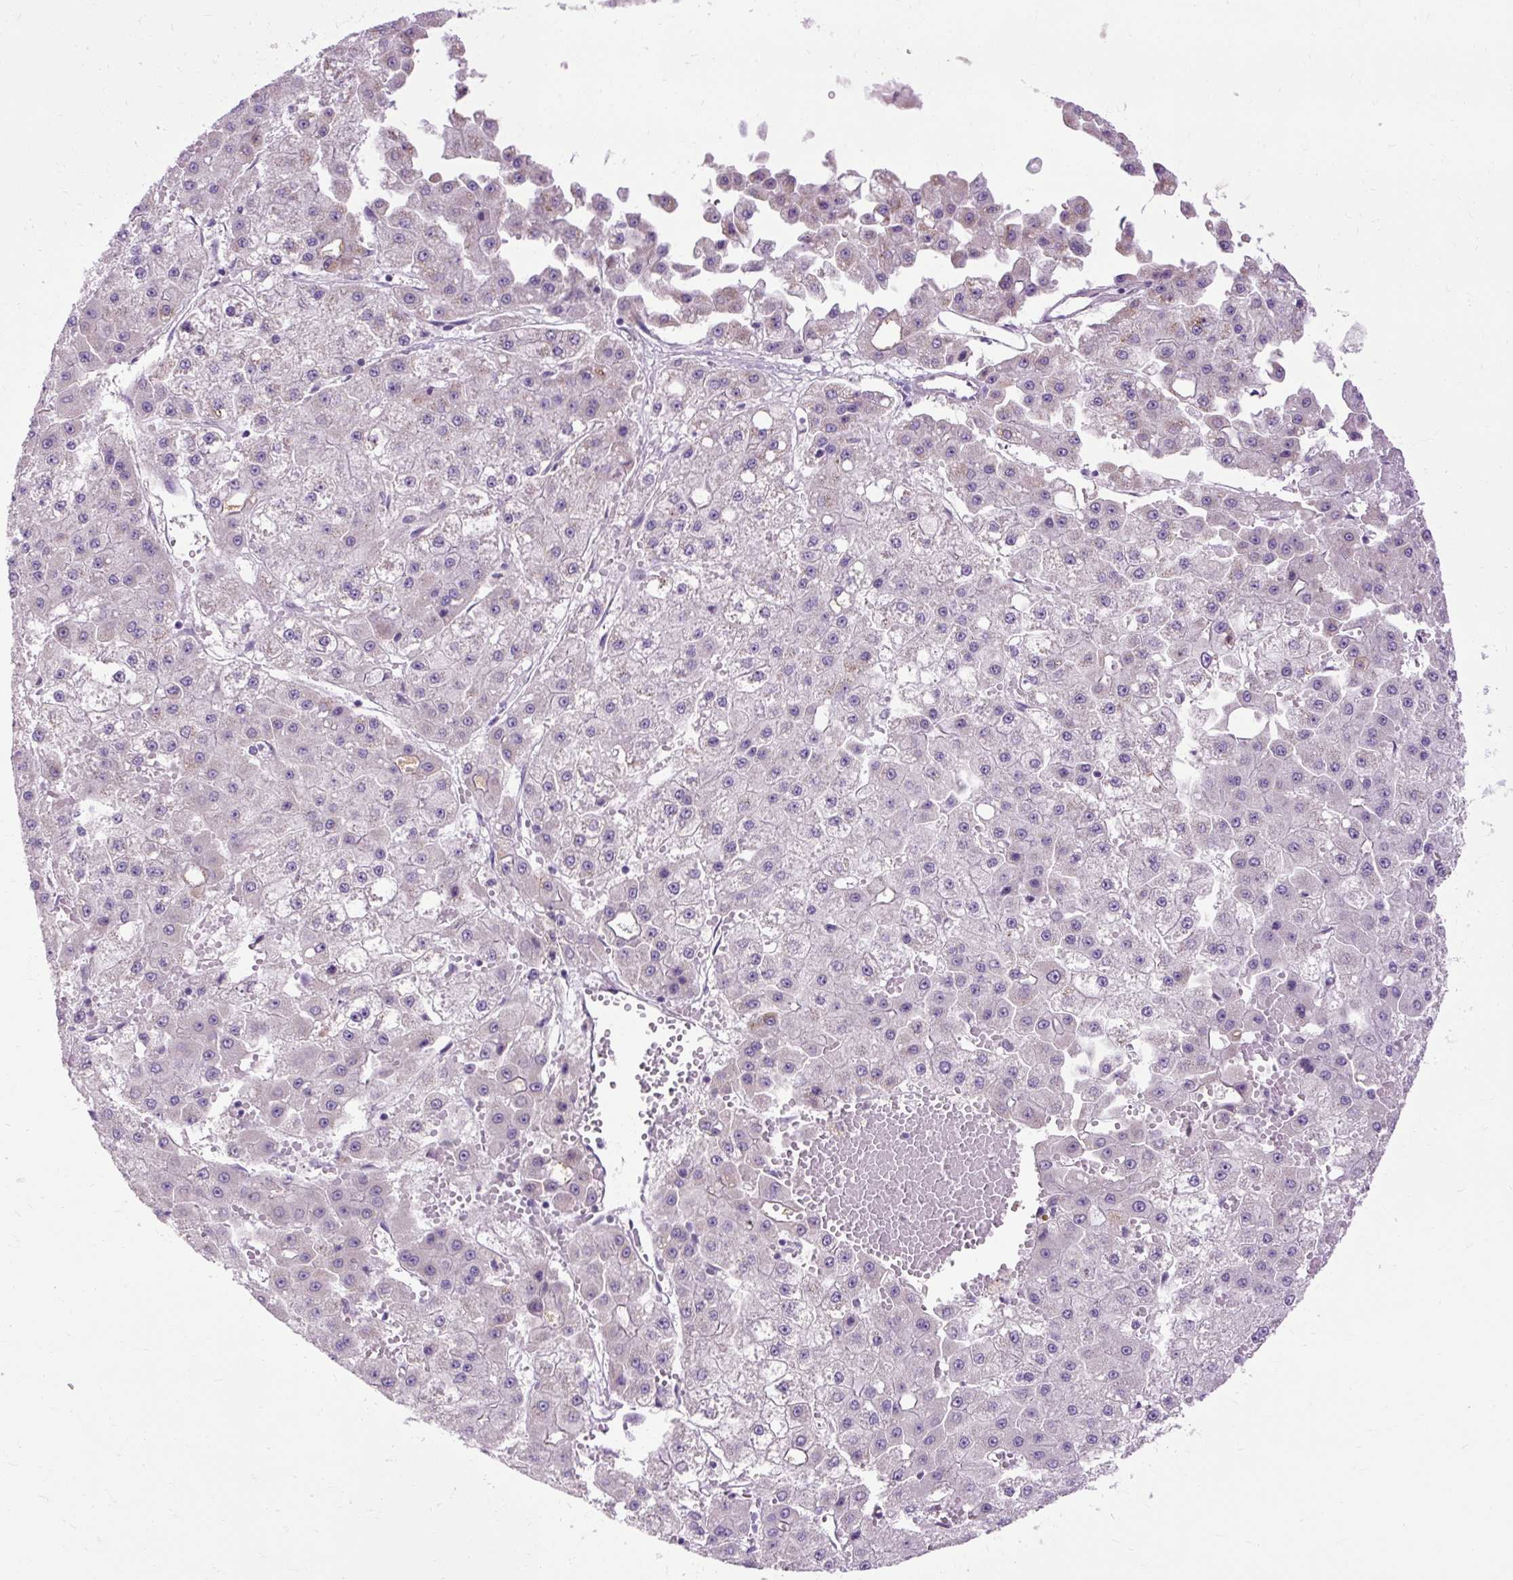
{"staining": {"intensity": "negative", "quantity": "none", "location": "none"}, "tissue": "liver cancer", "cell_type": "Tumor cells", "image_type": "cancer", "snomed": [{"axis": "morphology", "description": "Carcinoma, Hepatocellular, NOS"}, {"axis": "topography", "description": "Liver"}], "caption": "Immunohistochemistry (IHC) of human liver hepatocellular carcinoma demonstrates no positivity in tumor cells. The staining is performed using DAB brown chromogen with nuclei counter-stained in using hematoxylin.", "gene": "ARRDC2", "patient": {"sex": "male", "age": 47}}